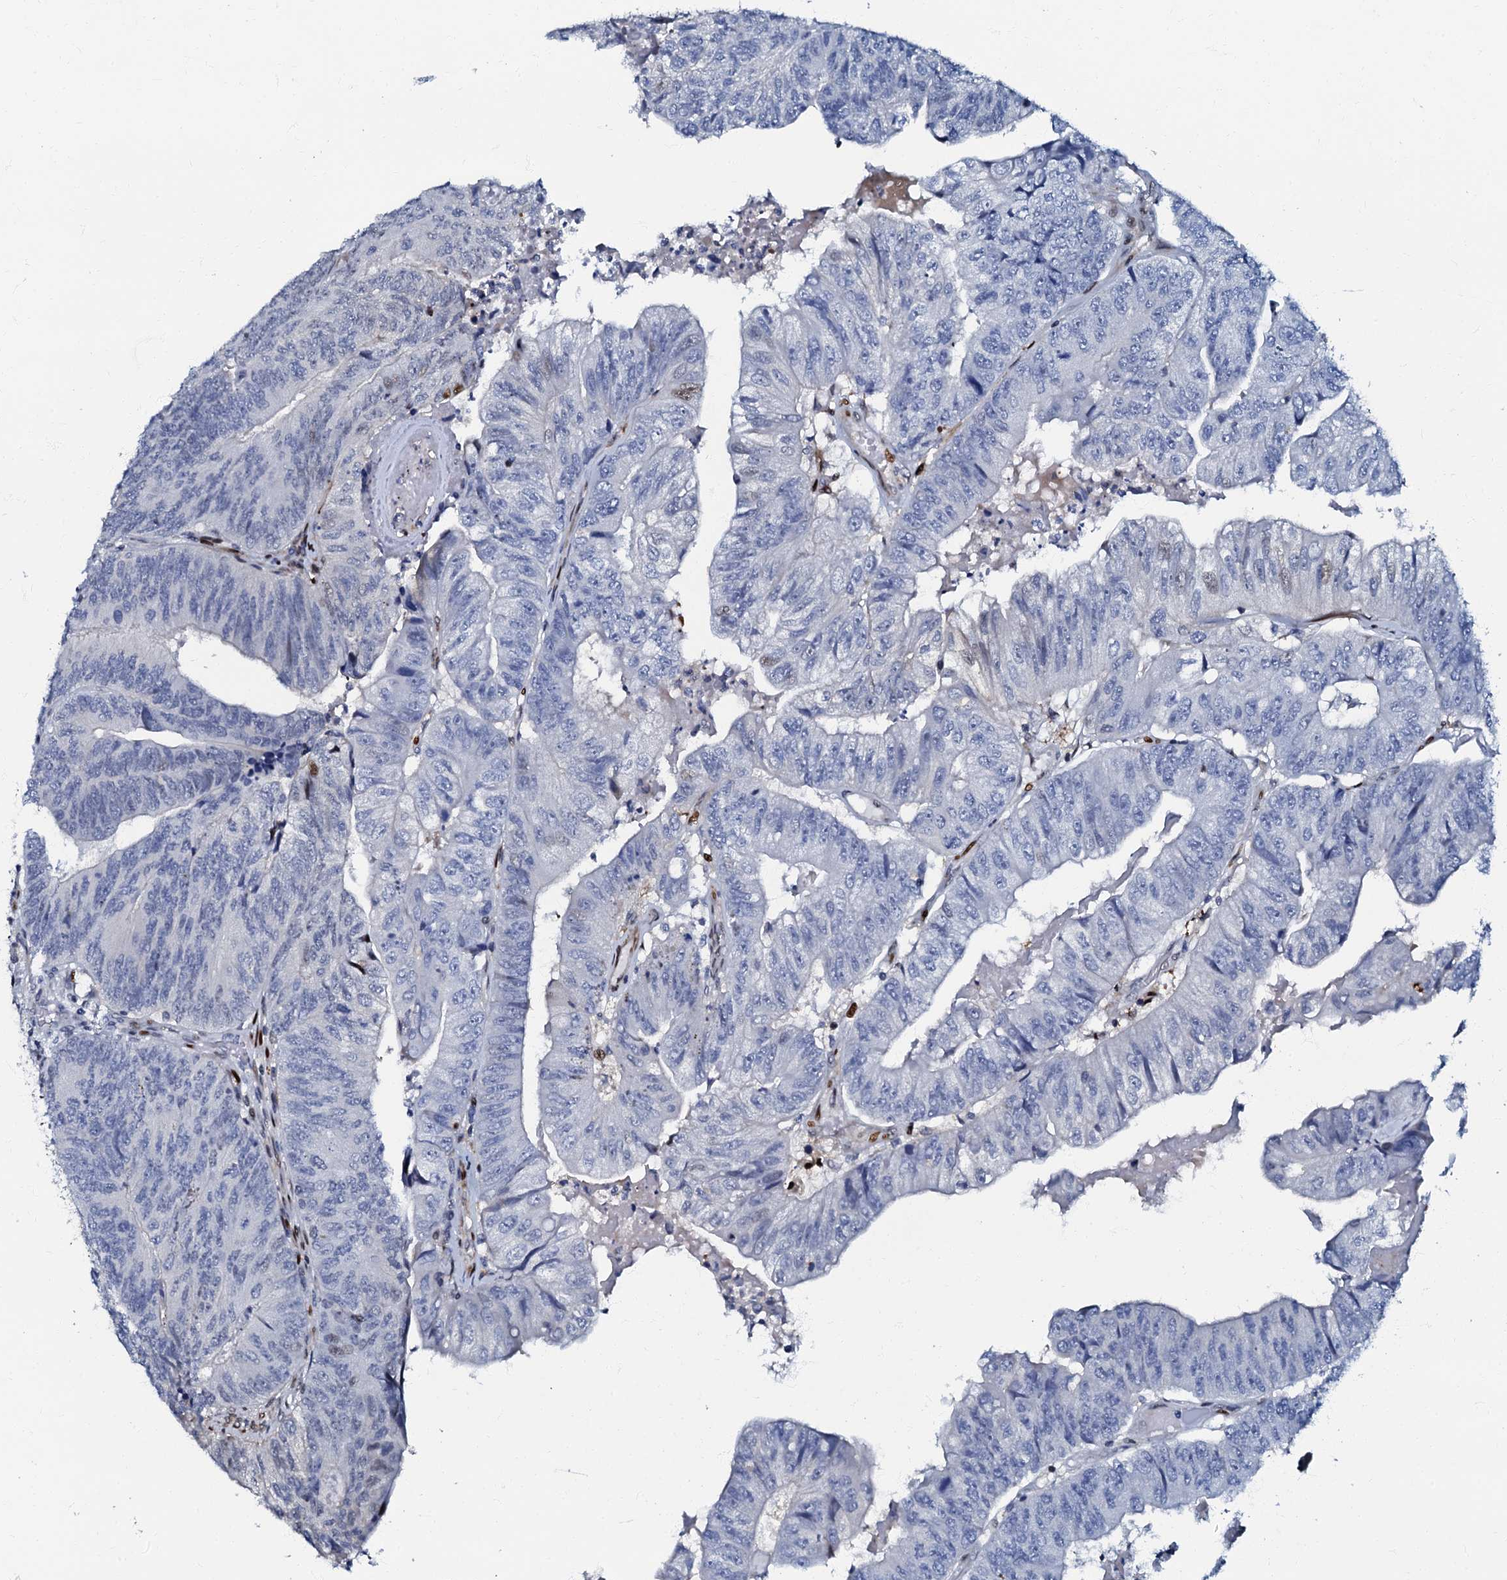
{"staining": {"intensity": "negative", "quantity": "none", "location": "none"}, "tissue": "colorectal cancer", "cell_type": "Tumor cells", "image_type": "cancer", "snomed": [{"axis": "morphology", "description": "Adenocarcinoma, NOS"}, {"axis": "topography", "description": "Colon"}], "caption": "Tumor cells are negative for protein expression in human adenocarcinoma (colorectal).", "gene": "MFSD5", "patient": {"sex": "female", "age": 67}}